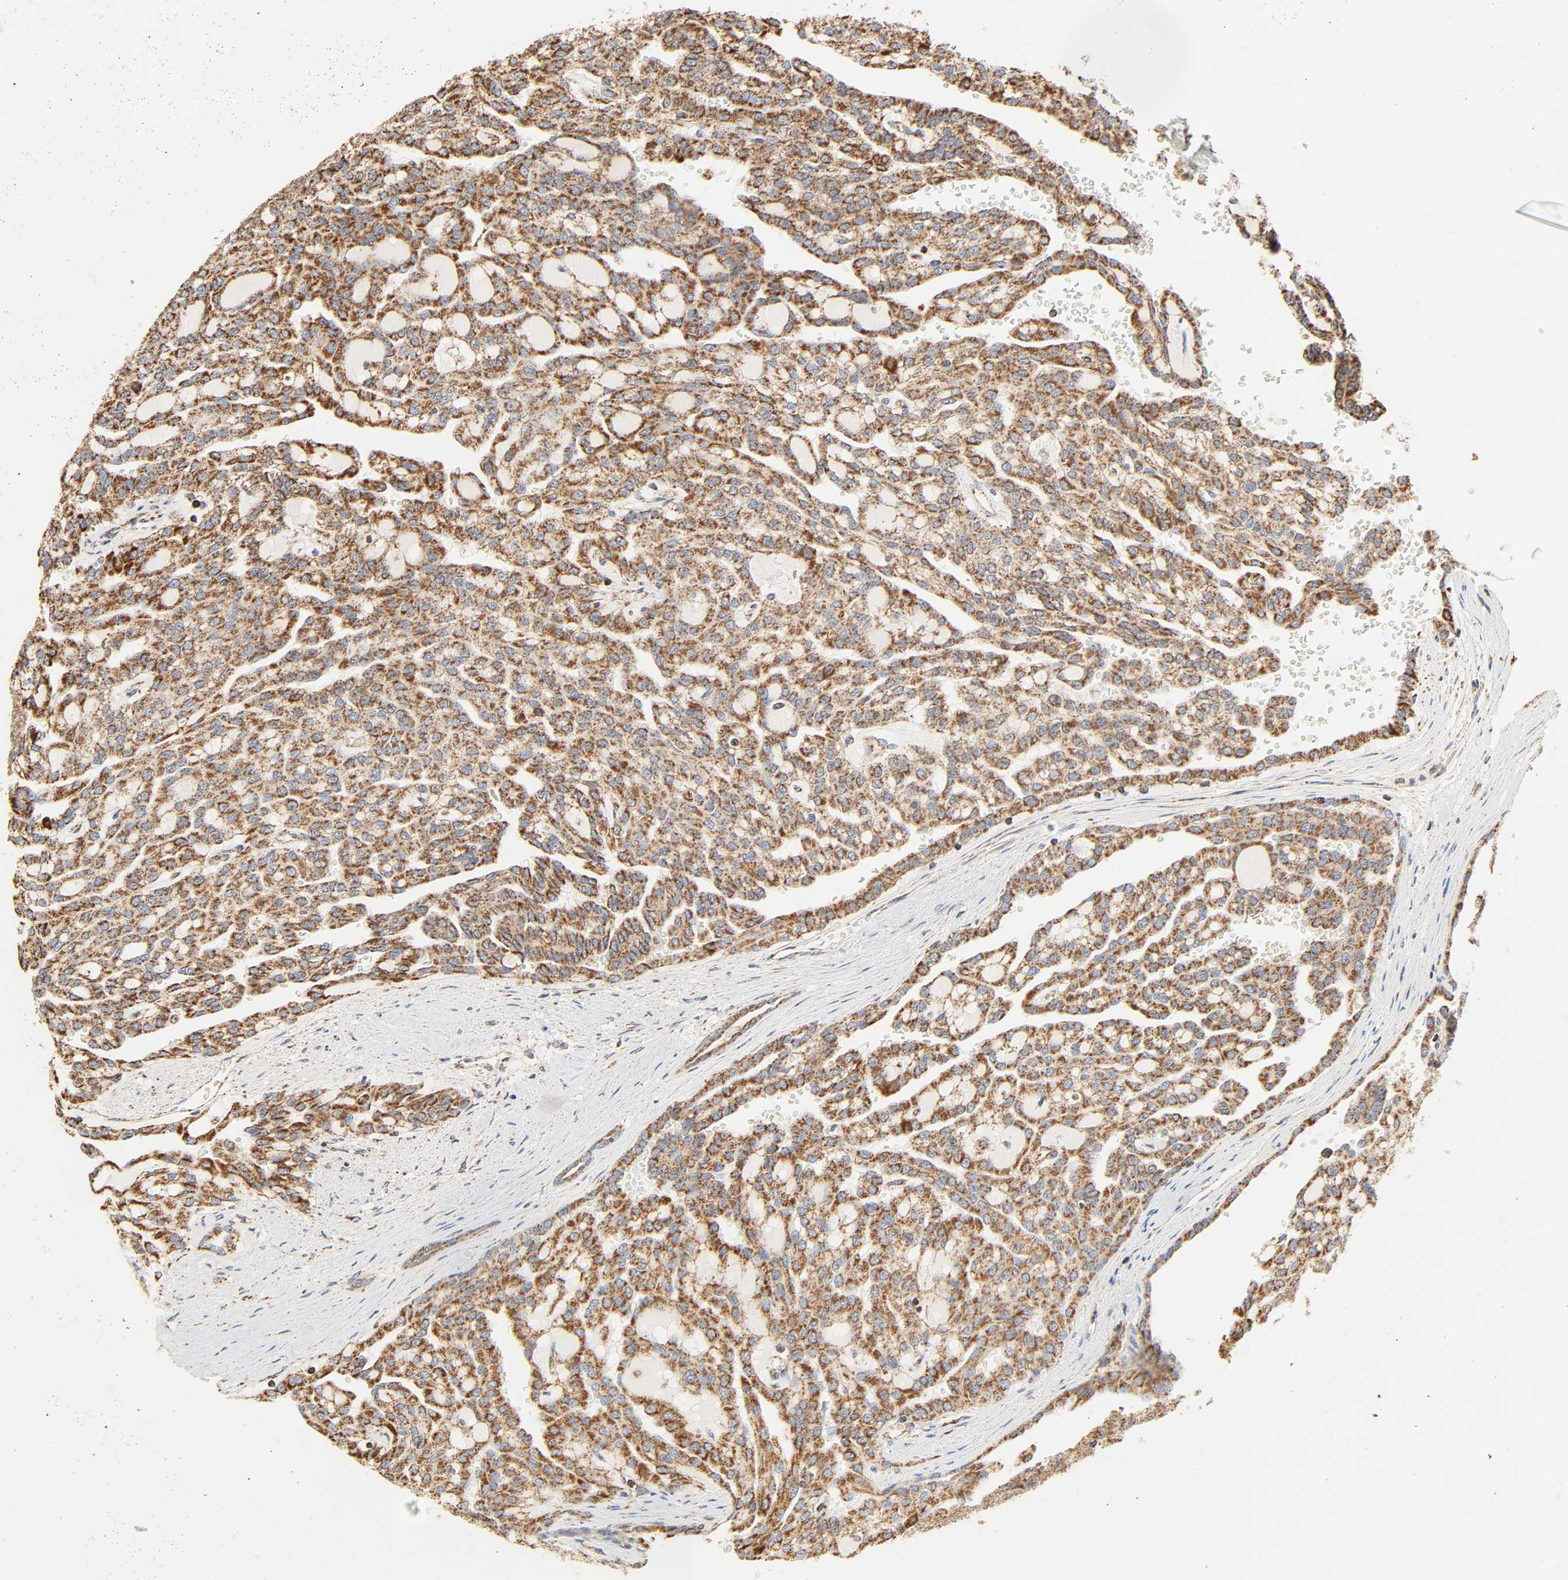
{"staining": {"intensity": "moderate", "quantity": ">75%", "location": "cytoplasmic/membranous"}, "tissue": "renal cancer", "cell_type": "Tumor cells", "image_type": "cancer", "snomed": [{"axis": "morphology", "description": "Adenocarcinoma, NOS"}, {"axis": "topography", "description": "Kidney"}], "caption": "Renal cancer stained with a protein marker reveals moderate staining in tumor cells.", "gene": "ZMAT5", "patient": {"sex": "male", "age": 63}}